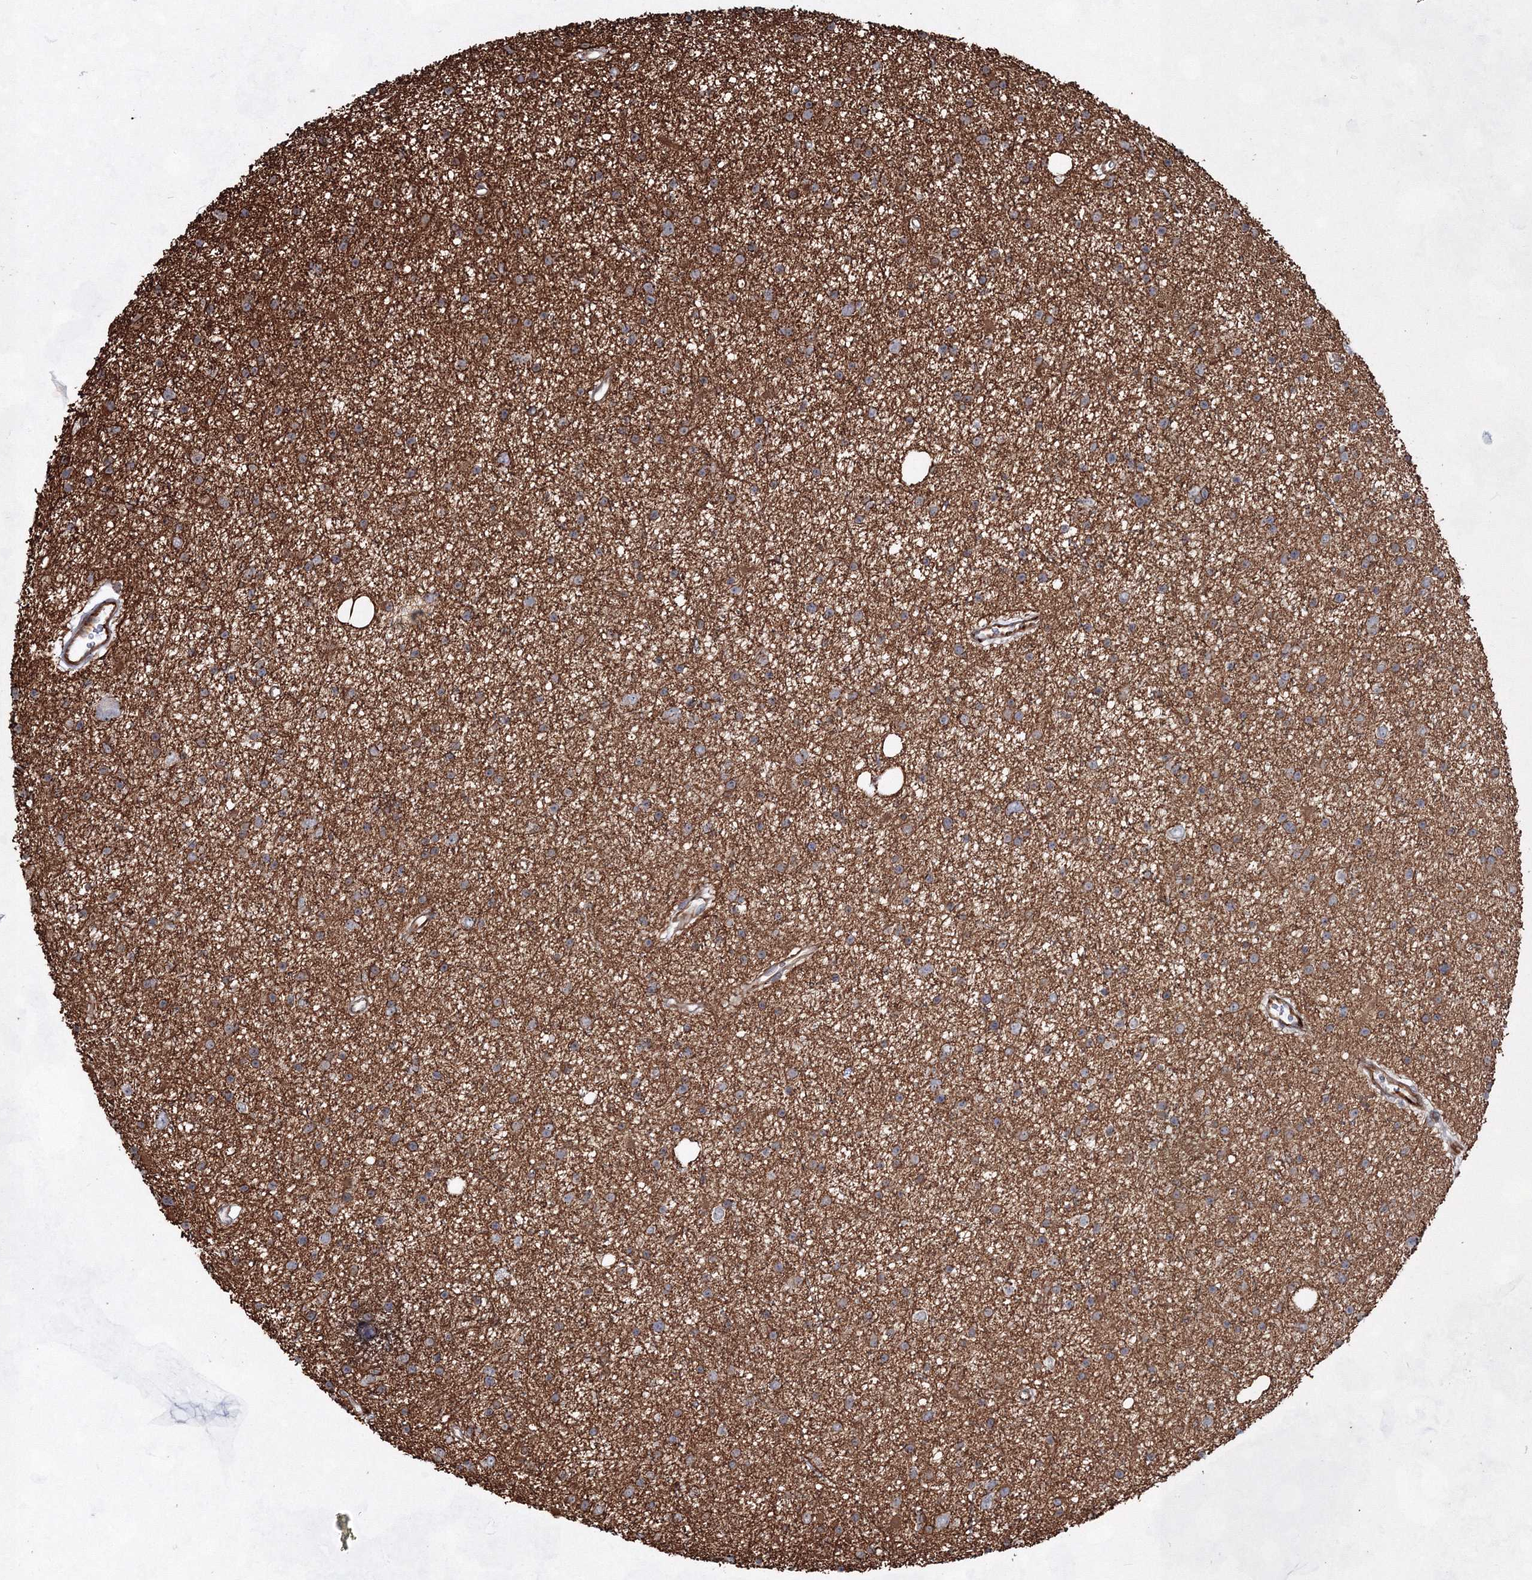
{"staining": {"intensity": "moderate", "quantity": "25%-75%", "location": "cytoplasmic/membranous"}, "tissue": "glioma", "cell_type": "Tumor cells", "image_type": "cancer", "snomed": [{"axis": "morphology", "description": "Glioma, malignant, Low grade"}, {"axis": "topography", "description": "Cerebral cortex"}], "caption": "Immunohistochemistry (IHC) image of malignant low-grade glioma stained for a protein (brown), which demonstrates medium levels of moderate cytoplasmic/membranous positivity in approximately 25%-75% of tumor cells.", "gene": "SNIP1", "patient": {"sex": "female", "age": 39}}